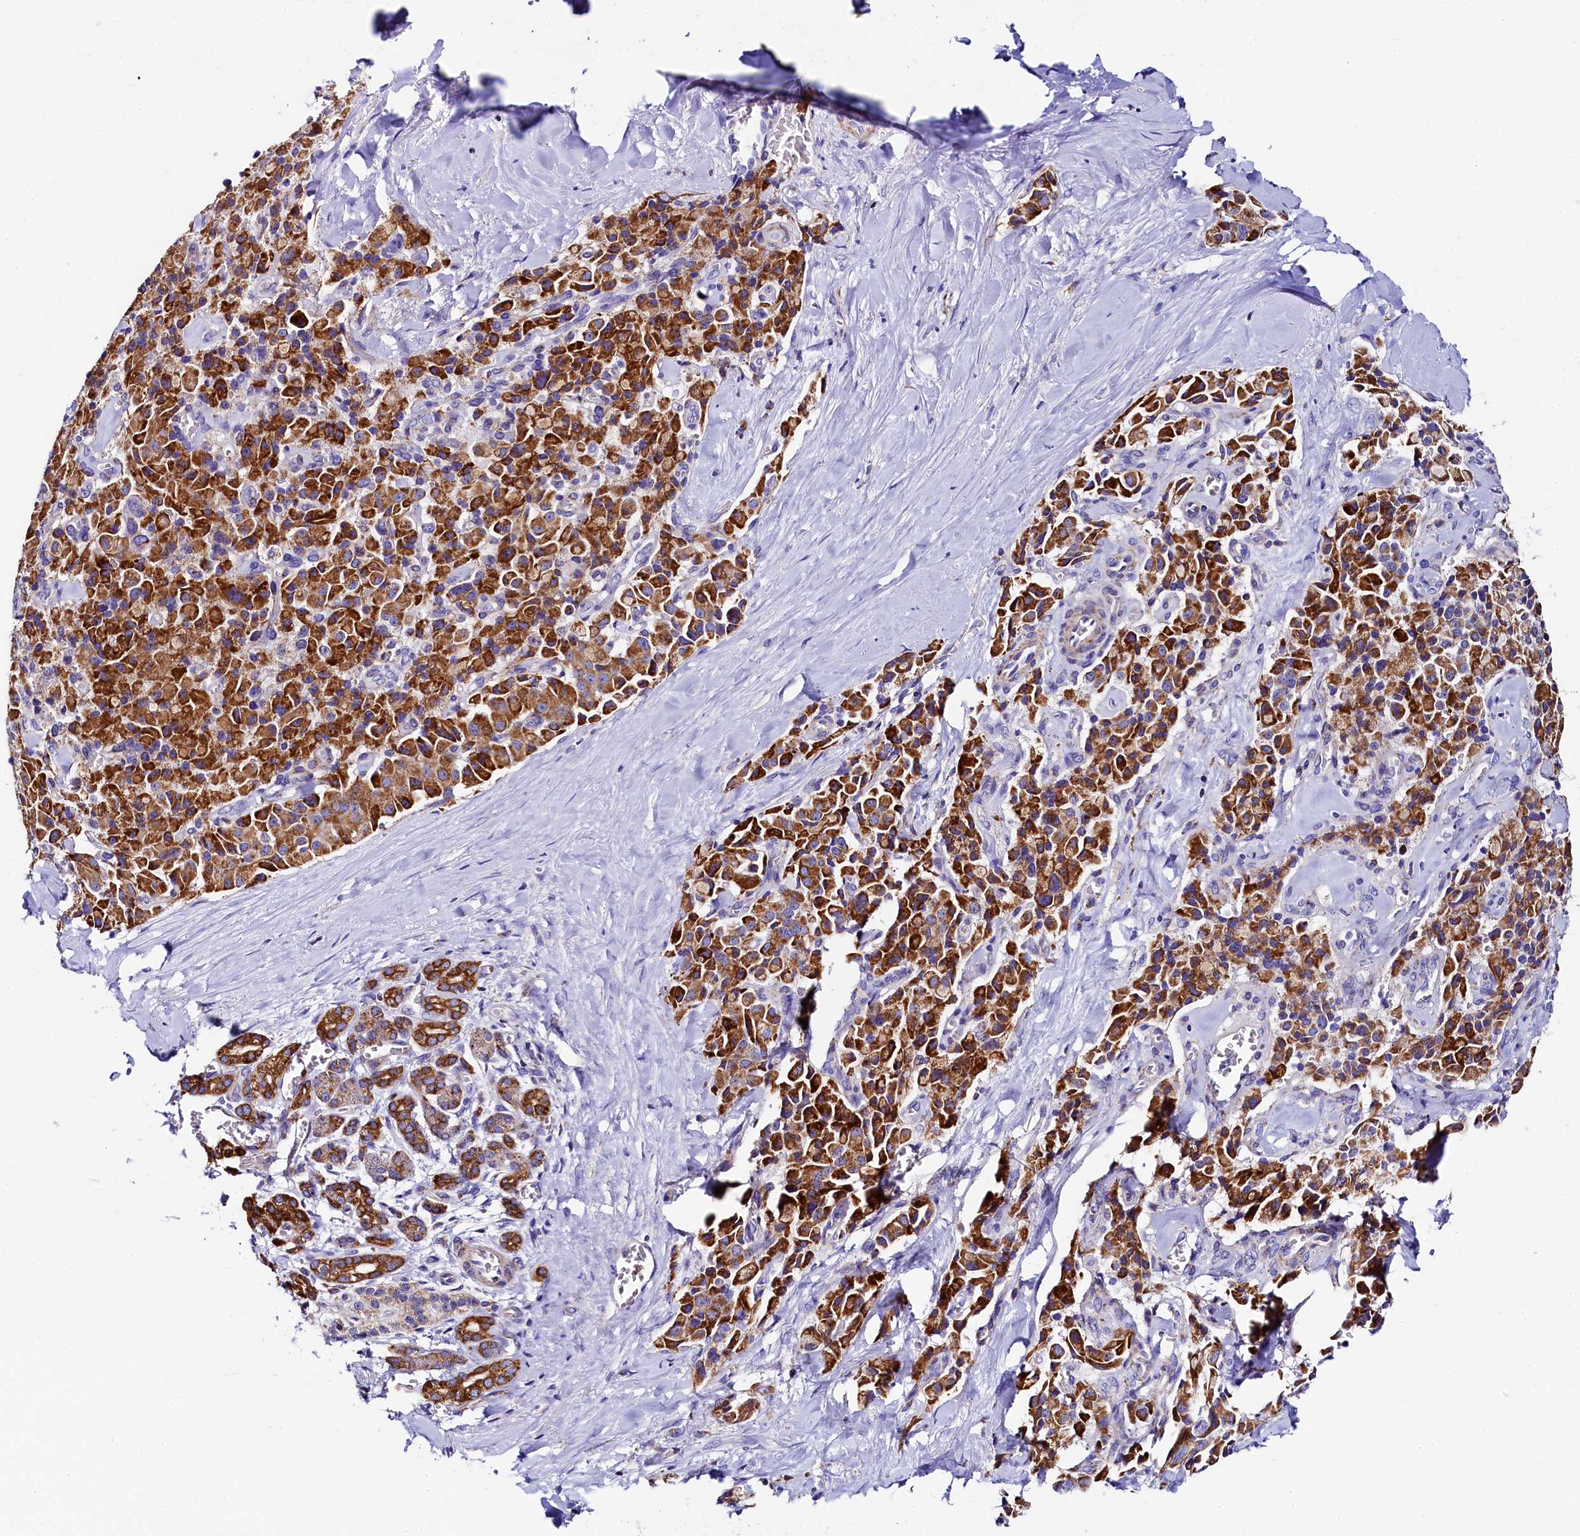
{"staining": {"intensity": "strong", "quantity": ">75%", "location": "cytoplasmic/membranous"}, "tissue": "pancreatic cancer", "cell_type": "Tumor cells", "image_type": "cancer", "snomed": [{"axis": "morphology", "description": "Adenocarcinoma, NOS"}, {"axis": "topography", "description": "Pancreas"}], "caption": "High-power microscopy captured an immunohistochemistry (IHC) micrograph of pancreatic adenocarcinoma, revealing strong cytoplasmic/membranous positivity in approximately >75% of tumor cells.", "gene": "CLYBL", "patient": {"sex": "male", "age": 65}}